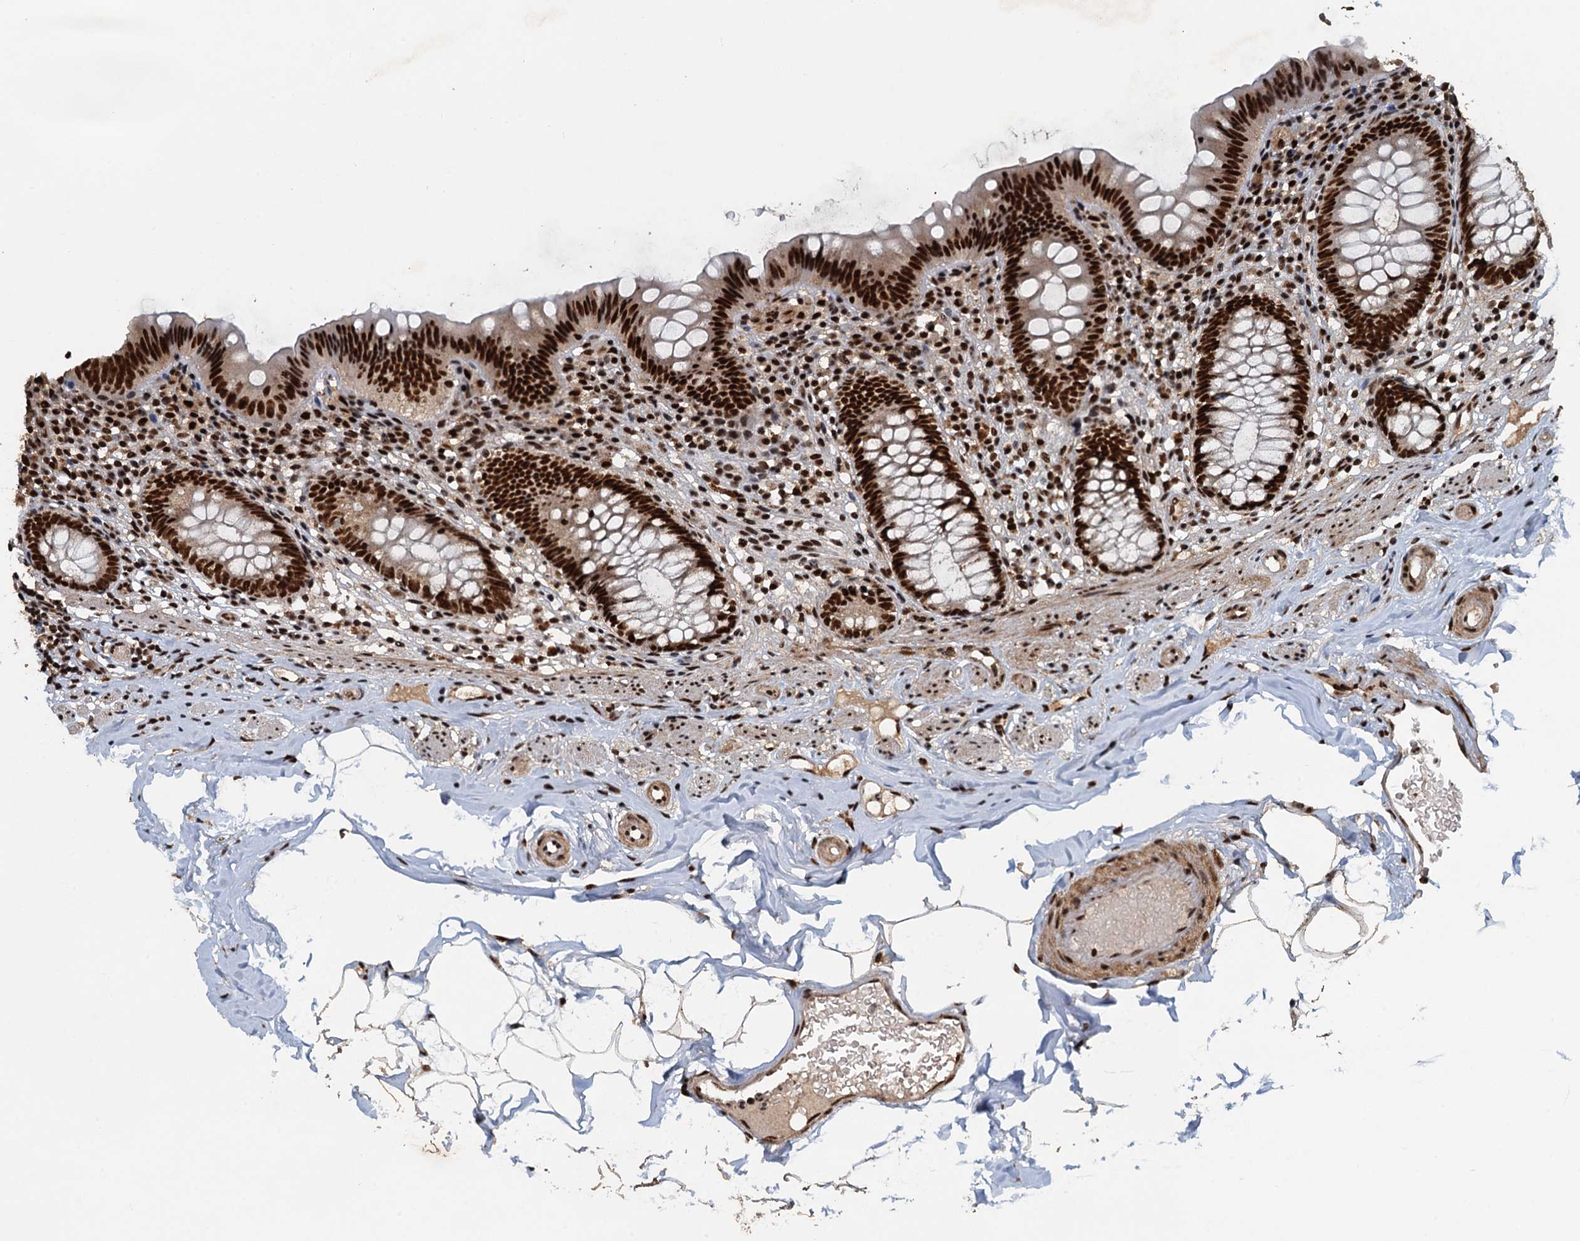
{"staining": {"intensity": "strong", "quantity": ">75%", "location": "nuclear"}, "tissue": "appendix", "cell_type": "Glandular cells", "image_type": "normal", "snomed": [{"axis": "morphology", "description": "Normal tissue, NOS"}, {"axis": "topography", "description": "Appendix"}], "caption": "IHC of benign human appendix shows high levels of strong nuclear staining in approximately >75% of glandular cells.", "gene": "ZC3H18", "patient": {"sex": "male", "age": 55}}